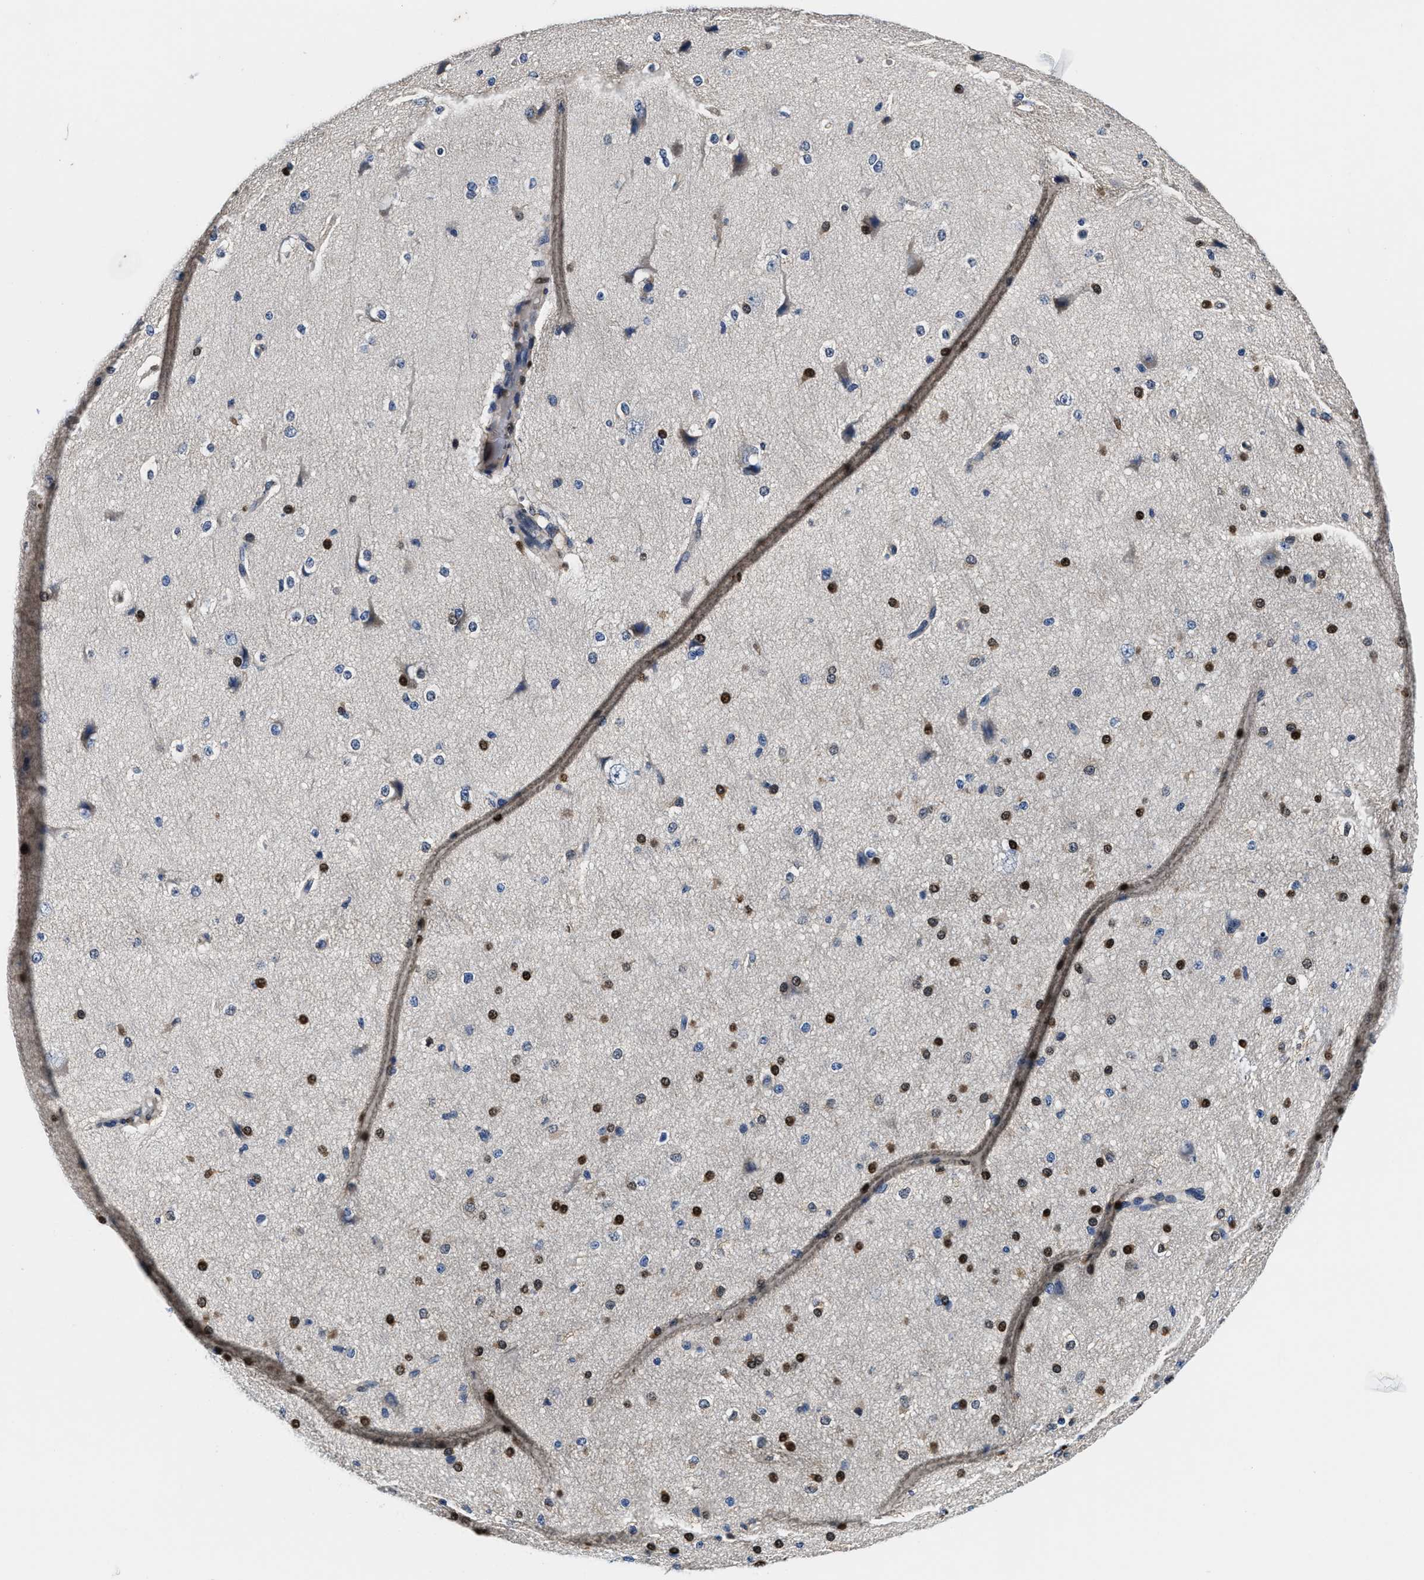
{"staining": {"intensity": "negative", "quantity": "none", "location": "none"}, "tissue": "cerebral cortex", "cell_type": "Endothelial cells", "image_type": "normal", "snomed": [{"axis": "morphology", "description": "Normal tissue, NOS"}, {"axis": "morphology", "description": "Developmental malformation"}, {"axis": "topography", "description": "Cerebral cortex"}], "caption": "Immunohistochemical staining of normal cerebral cortex reveals no significant staining in endothelial cells.", "gene": "ANKIB1", "patient": {"sex": "female", "age": 30}}